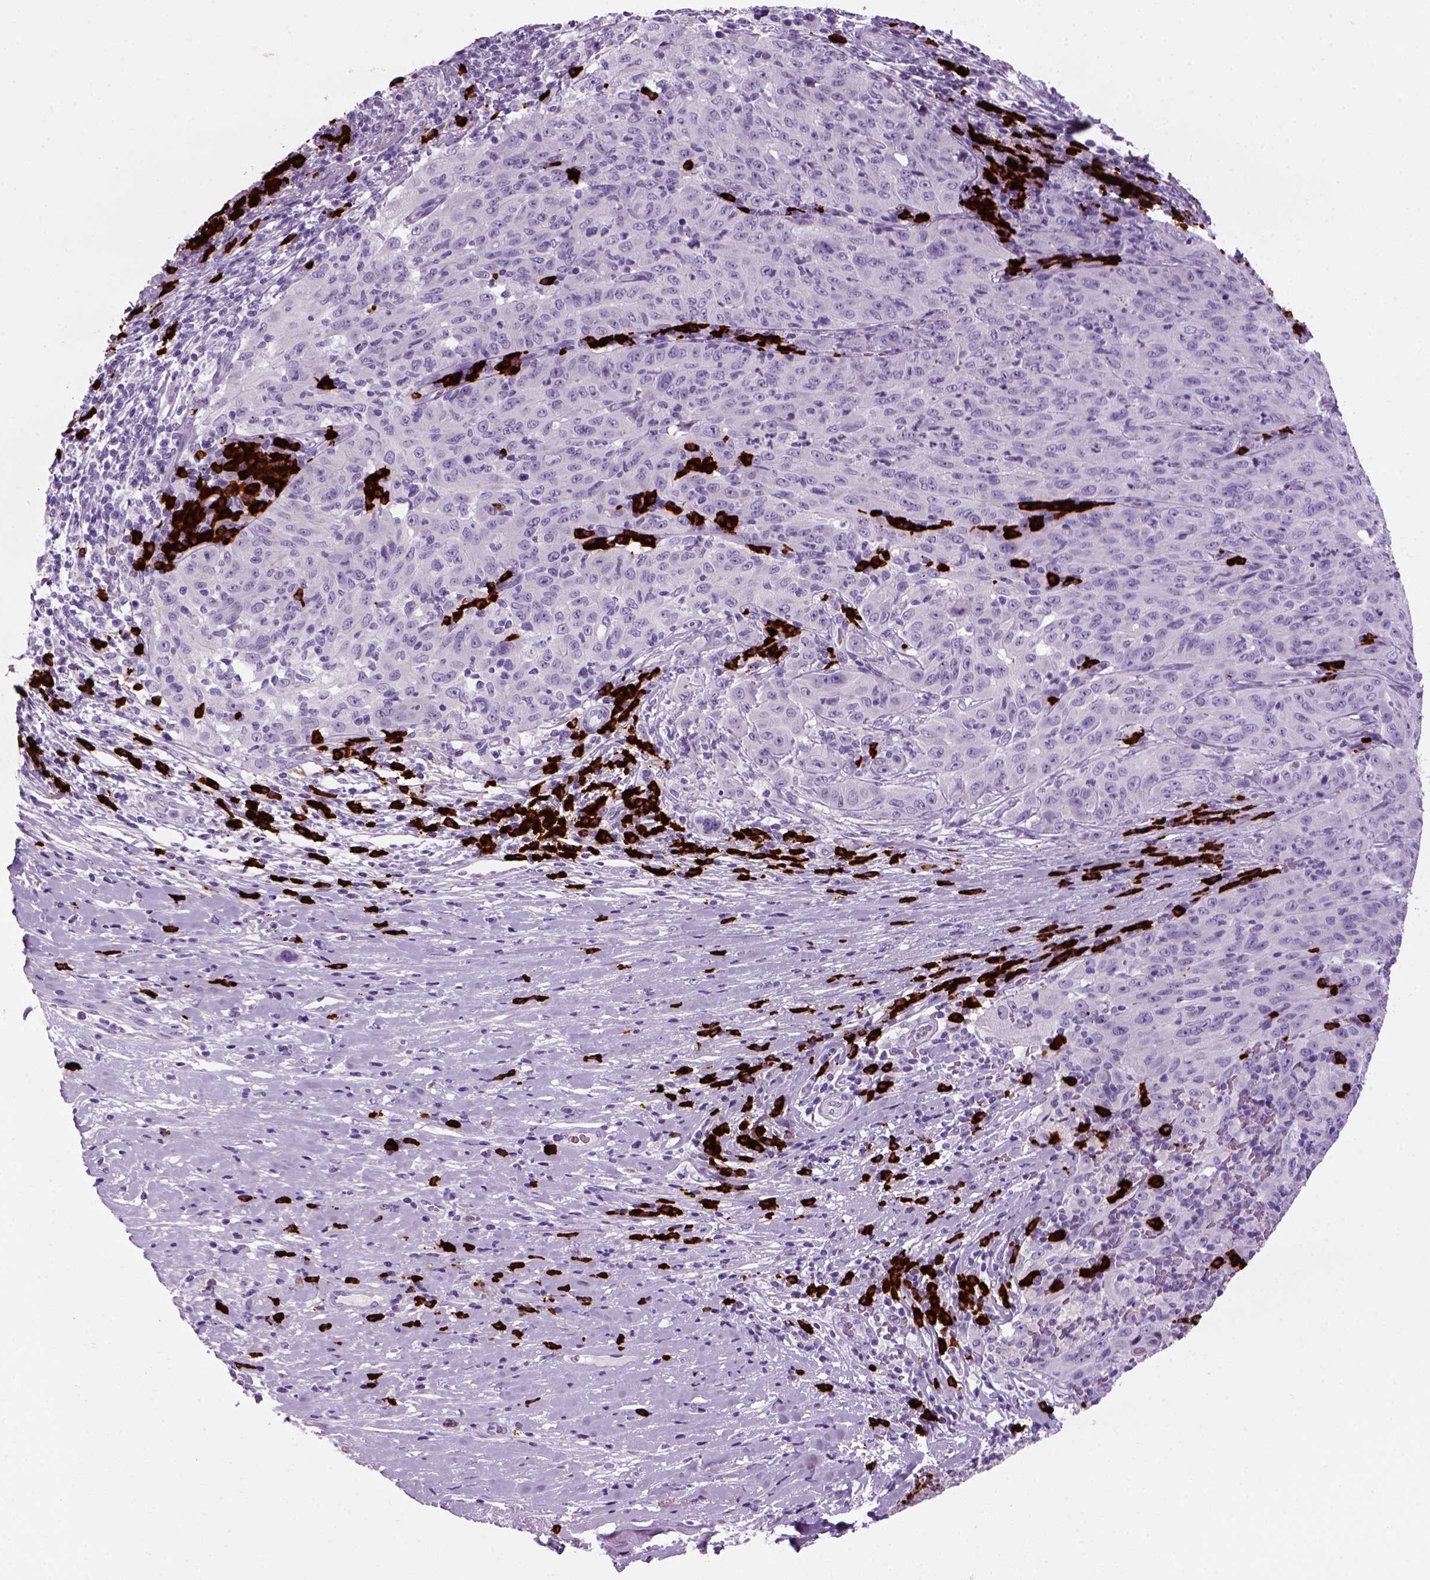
{"staining": {"intensity": "negative", "quantity": "none", "location": "none"}, "tissue": "pancreatic cancer", "cell_type": "Tumor cells", "image_type": "cancer", "snomed": [{"axis": "morphology", "description": "Adenocarcinoma, NOS"}, {"axis": "topography", "description": "Pancreas"}], "caption": "Micrograph shows no protein expression in tumor cells of adenocarcinoma (pancreatic) tissue. (DAB immunohistochemistry visualized using brightfield microscopy, high magnification).", "gene": "MZB1", "patient": {"sex": "male", "age": 63}}